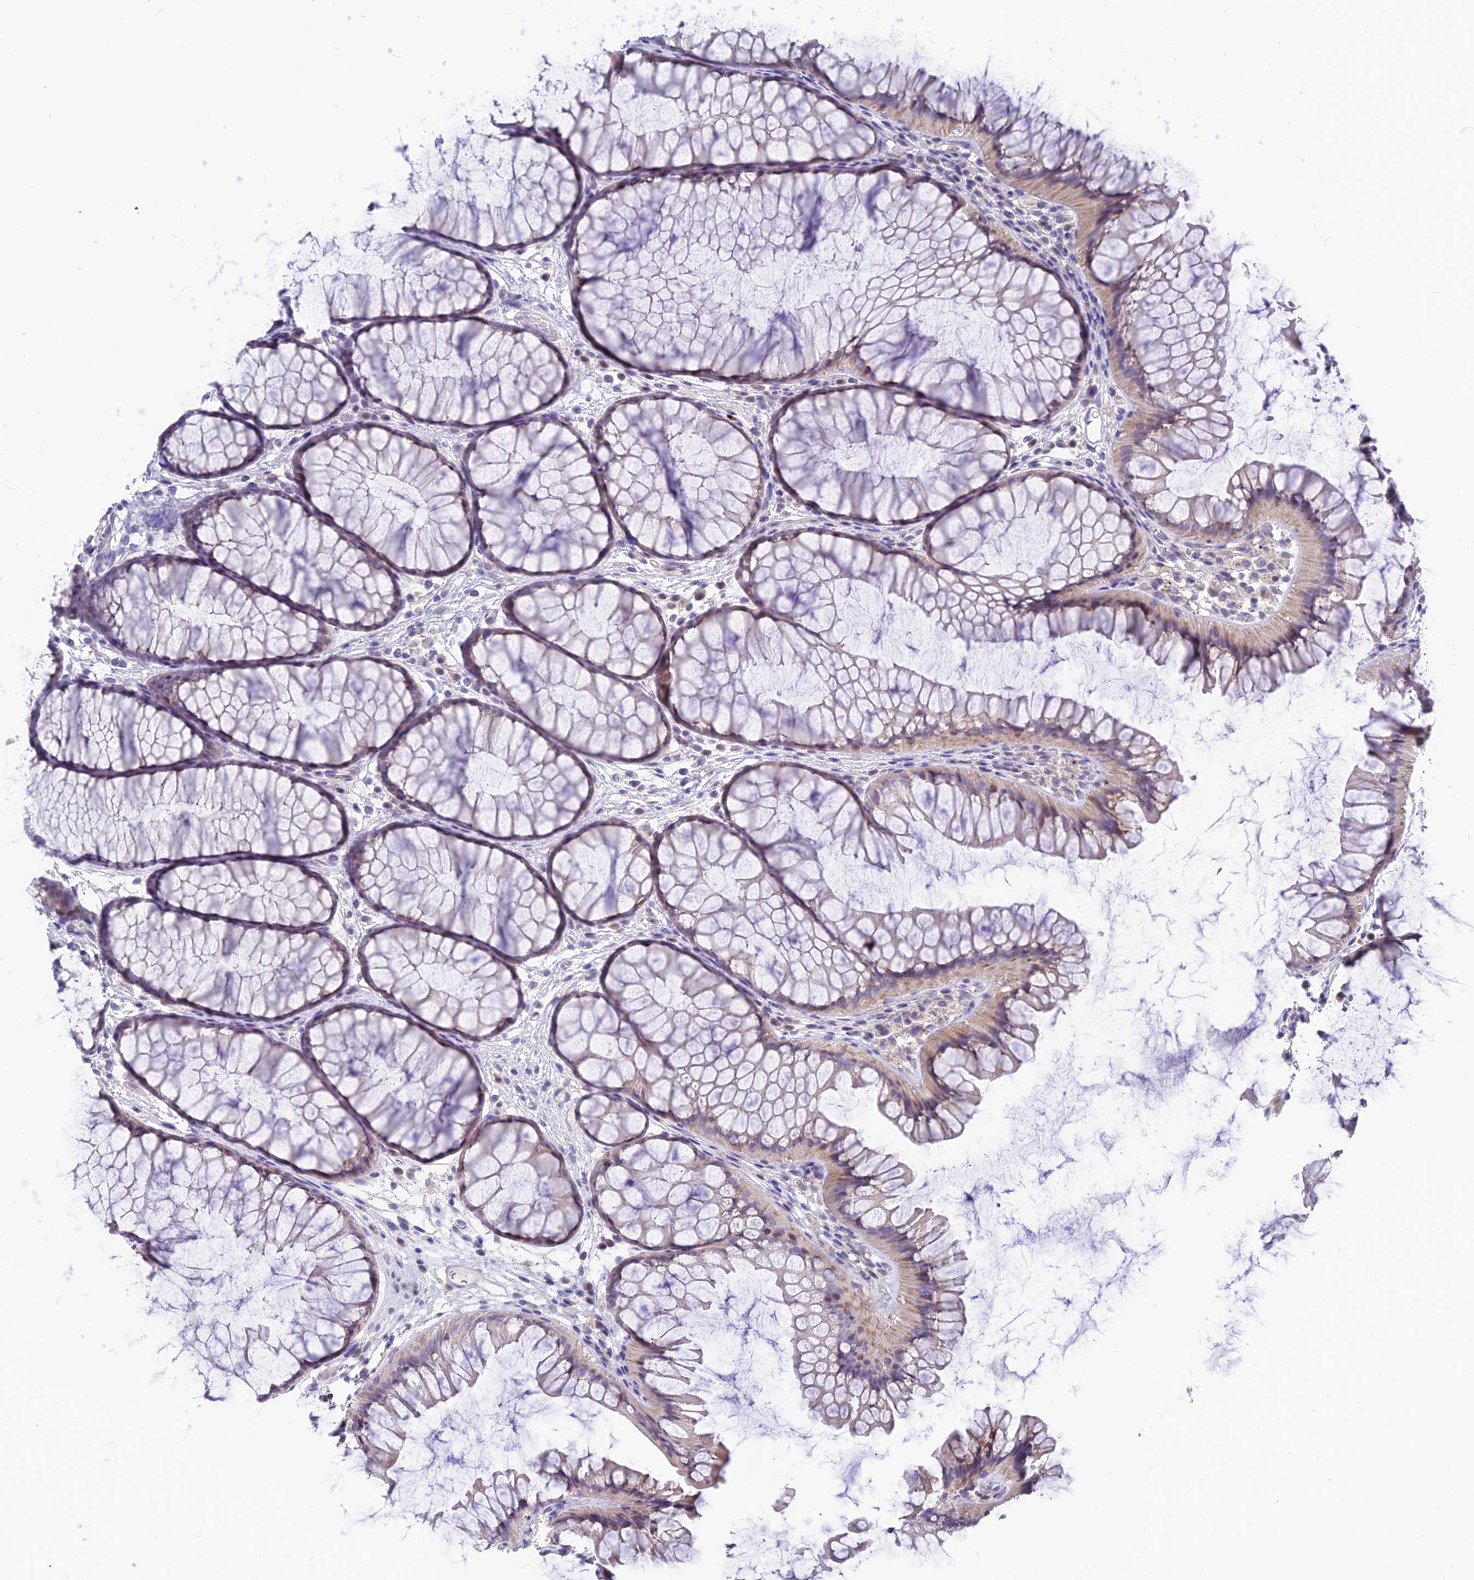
{"staining": {"intensity": "negative", "quantity": "none", "location": "none"}, "tissue": "colon", "cell_type": "Endothelial cells", "image_type": "normal", "snomed": [{"axis": "morphology", "description": "Normal tissue, NOS"}, {"axis": "topography", "description": "Colon"}], "caption": "Immunohistochemistry of unremarkable human colon exhibits no staining in endothelial cells.", "gene": "SNTN", "patient": {"sex": "female", "age": 82}}